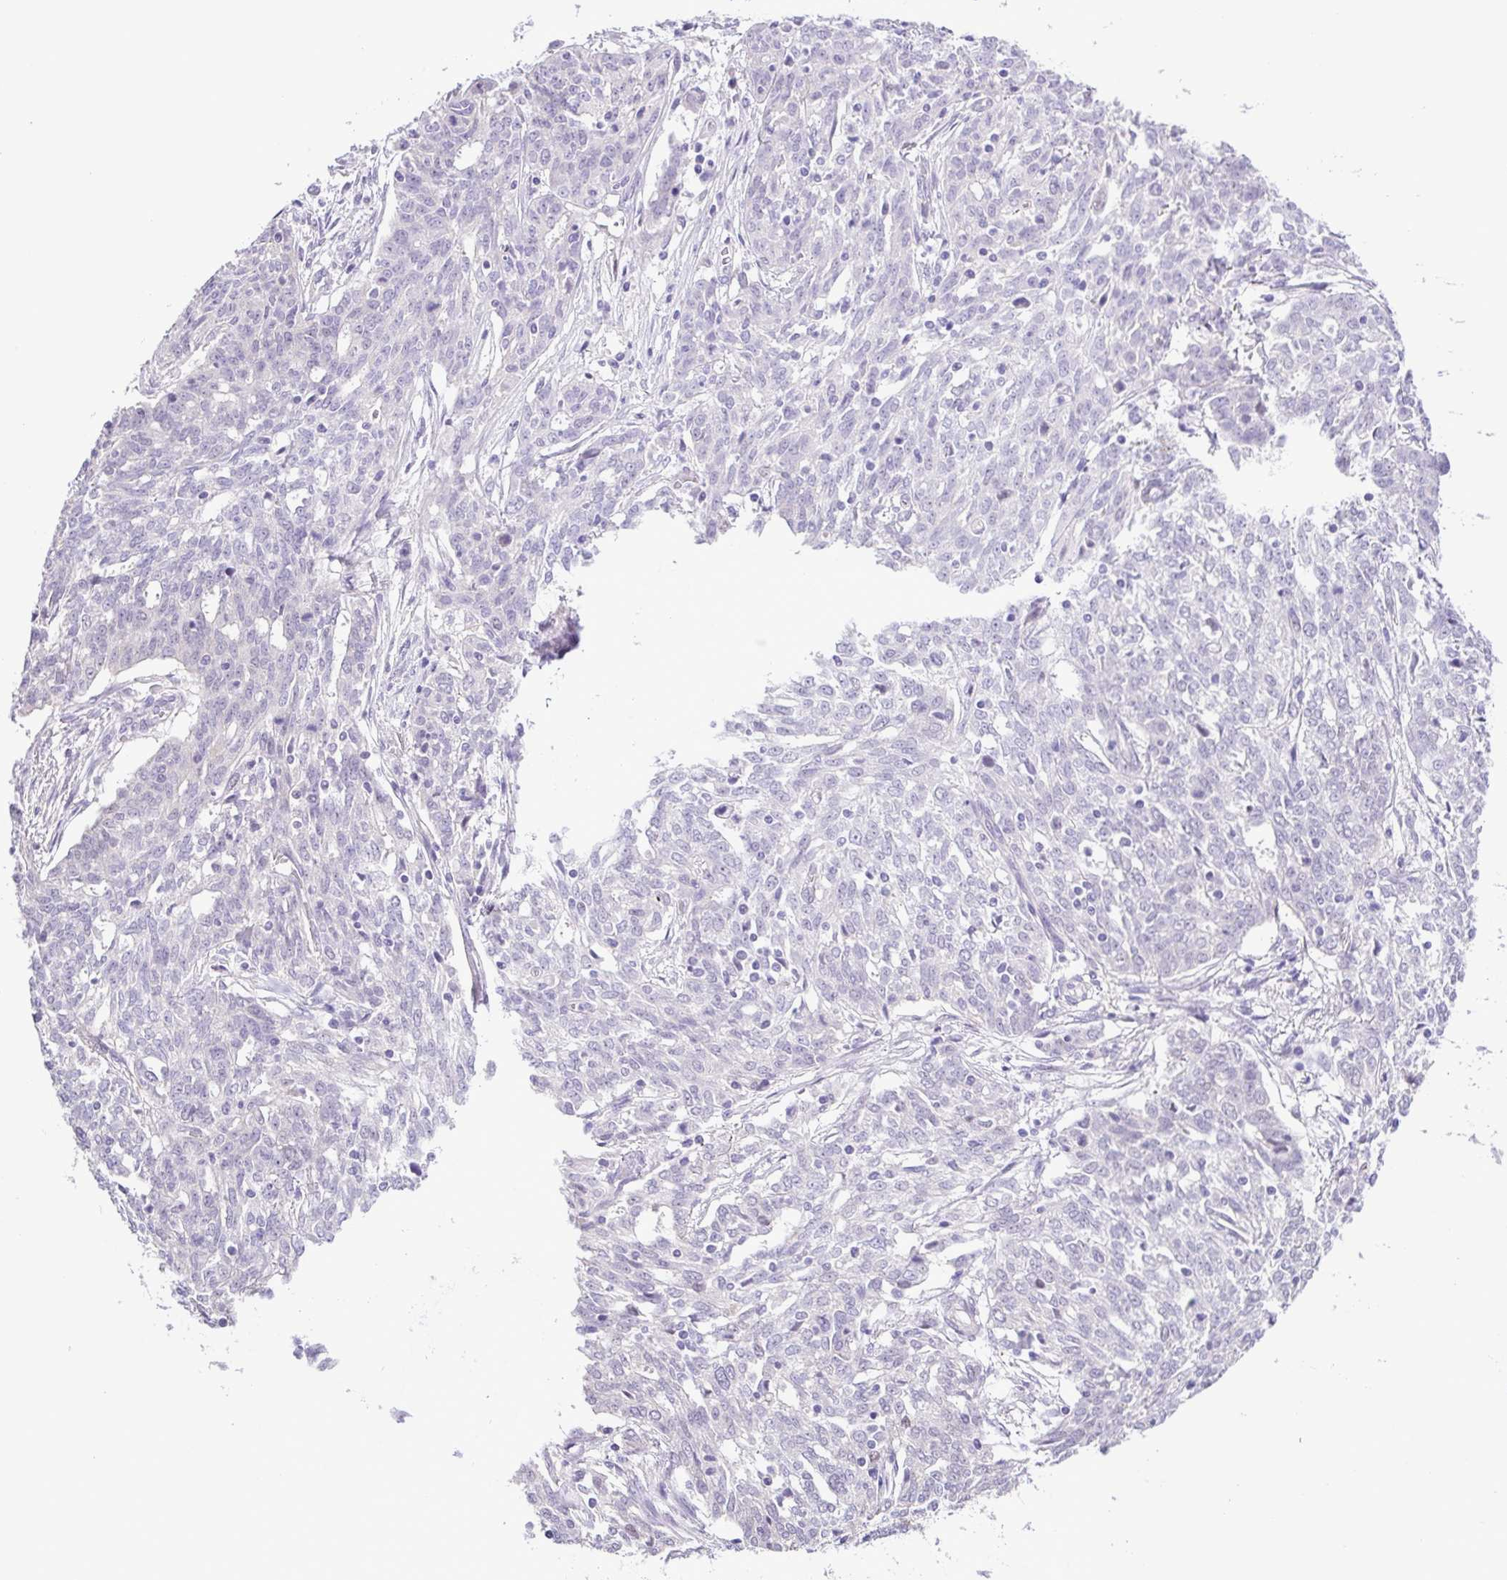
{"staining": {"intensity": "negative", "quantity": "none", "location": "none"}, "tissue": "ovarian cancer", "cell_type": "Tumor cells", "image_type": "cancer", "snomed": [{"axis": "morphology", "description": "Cystadenocarcinoma, serous, NOS"}, {"axis": "topography", "description": "Ovary"}], "caption": "DAB (3,3'-diaminobenzidine) immunohistochemical staining of ovarian serous cystadenocarcinoma demonstrates no significant staining in tumor cells.", "gene": "DCLK2", "patient": {"sex": "female", "age": 67}}